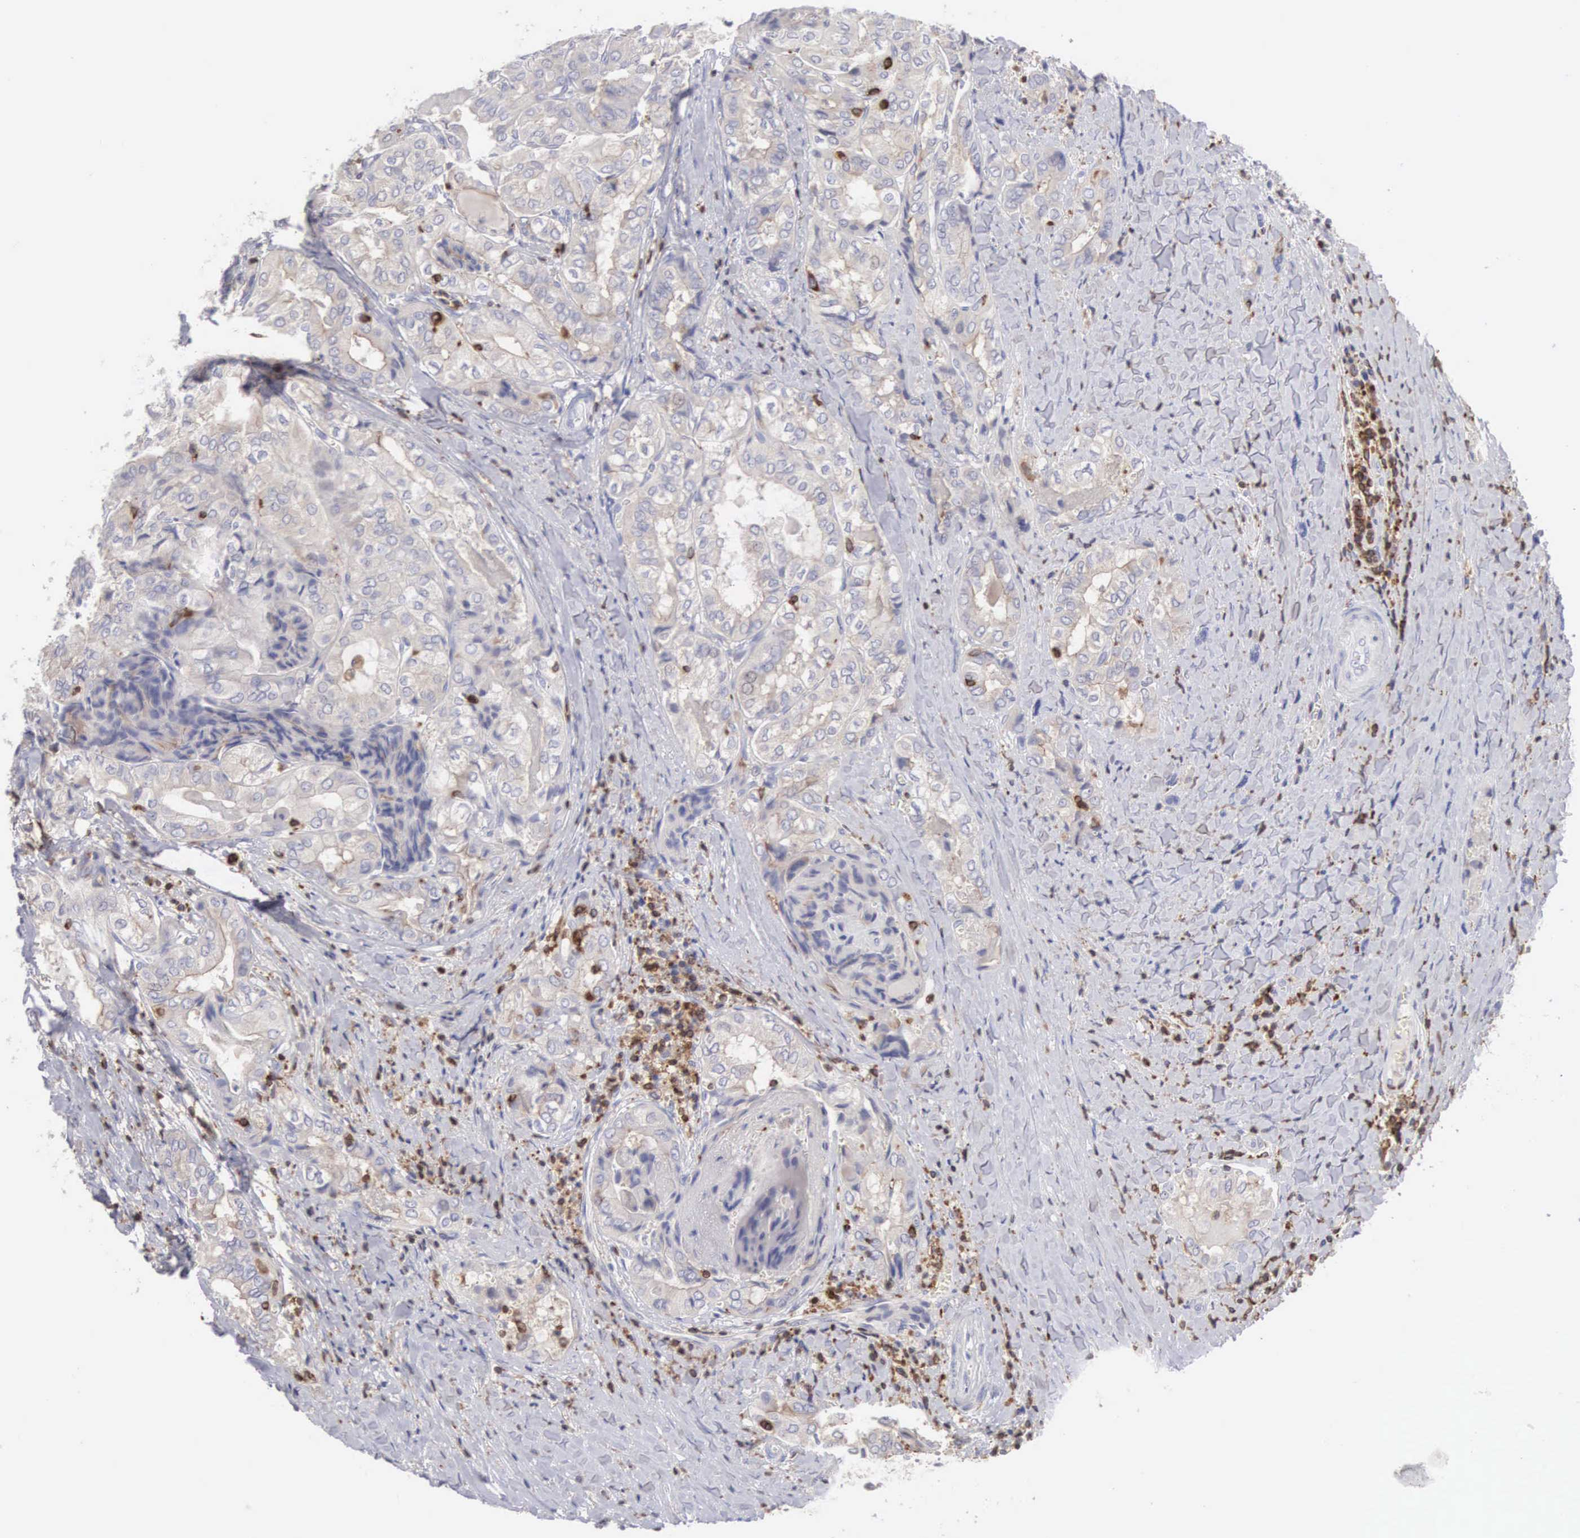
{"staining": {"intensity": "weak", "quantity": "25%-75%", "location": "cytoplasmic/membranous"}, "tissue": "thyroid cancer", "cell_type": "Tumor cells", "image_type": "cancer", "snomed": [{"axis": "morphology", "description": "Papillary adenocarcinoma, NOS"}, {"axis": "topography", "description": "Thyroid gland"}], "caption": "Thyroid cancer stained with a brown dye exhibits weak cytoplasmic/membranous positive expression in approximately 25%-75% of tumor cells.", "gene": "SH3BP1", "patient": {"sex": "female", "age": 71}}